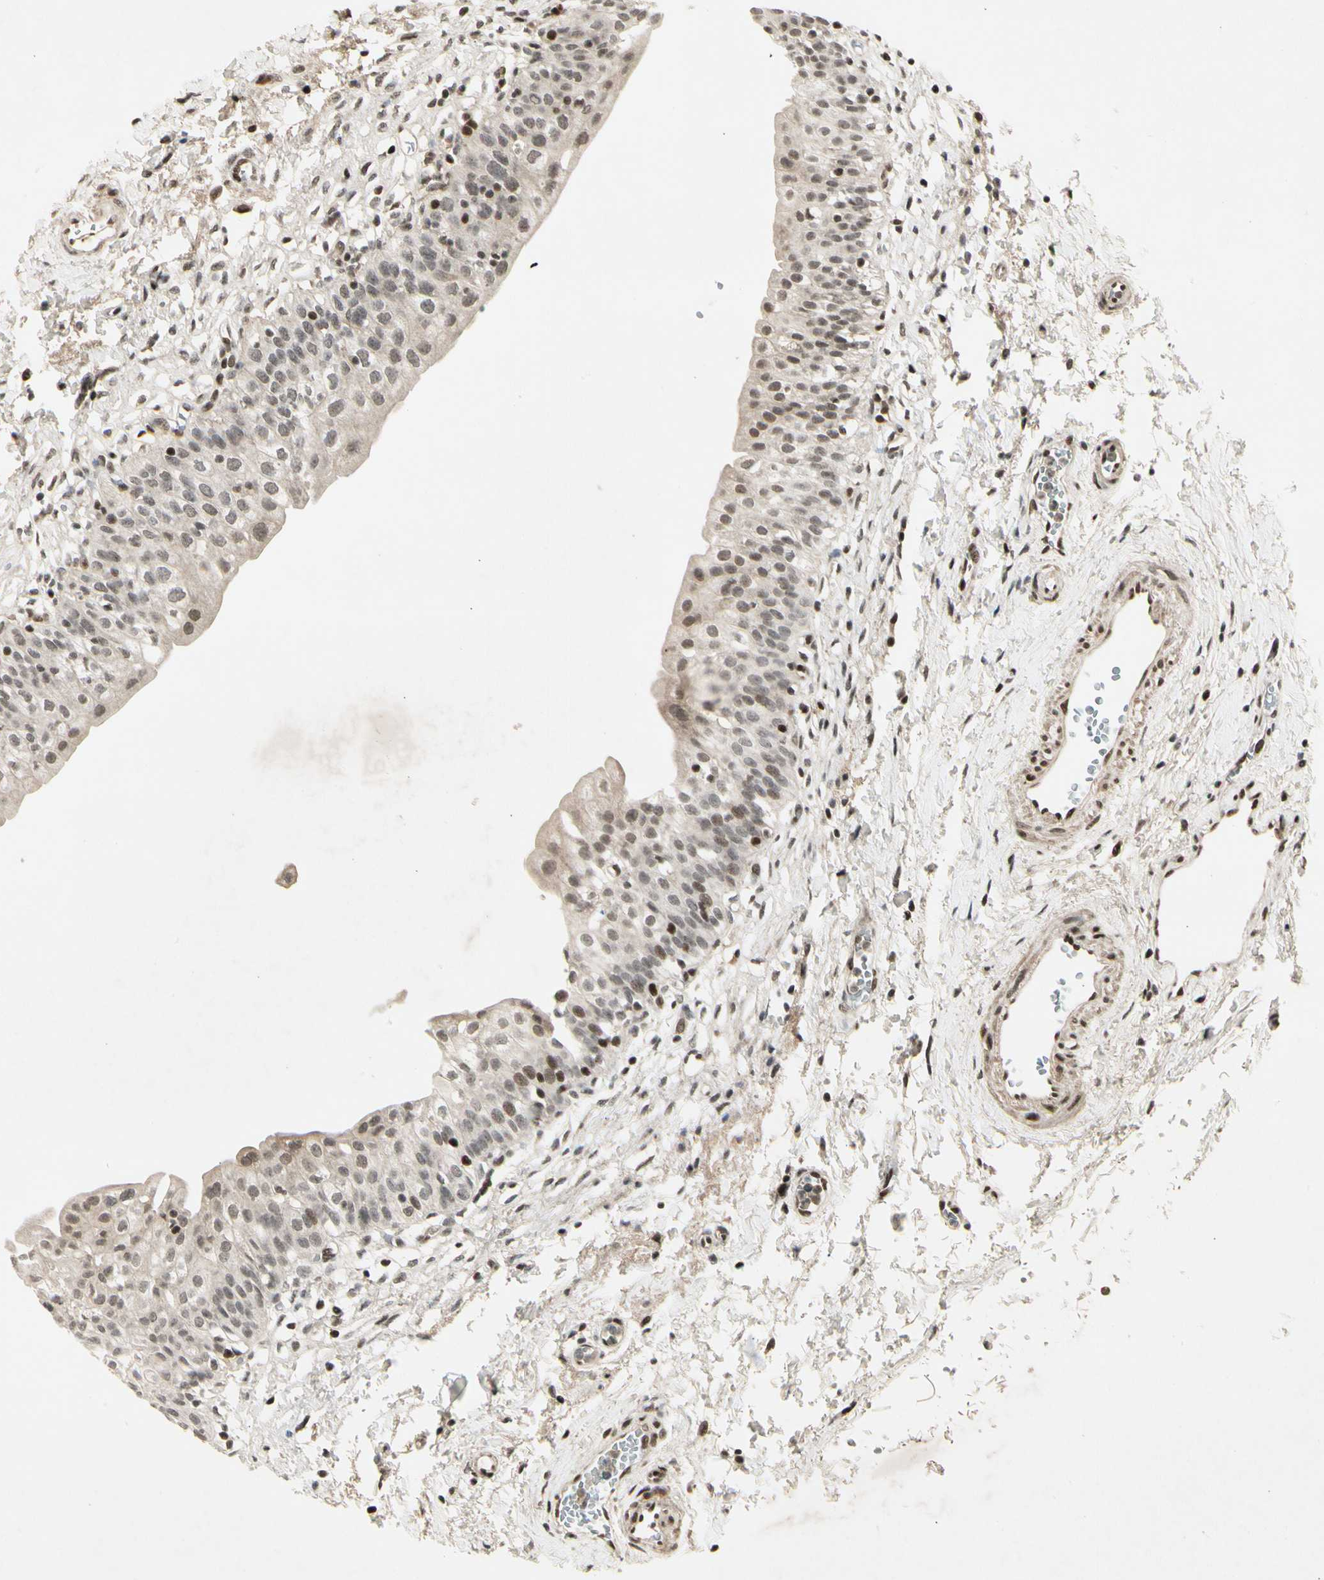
{"staining": {"intensity": "strong", "quantity": ">75%", "location": "nuclear"}, "tissue": "urinary bladder", "cell_type": "Urothelial cells", "image_type": "normal", "snomed": [{"axis": "morphology", "description": "Normal tissue, NOS"}, {"axis": "topography", "description": "Urinary bladder"}], "caption": "The micrograph shows staining of unremarkable urinary bladder, revealing strong nuclear protein staining (brown color) within urothelial cells.", "gene": "FOXJ2", "patient": {"sex": "male", "age": 55}}